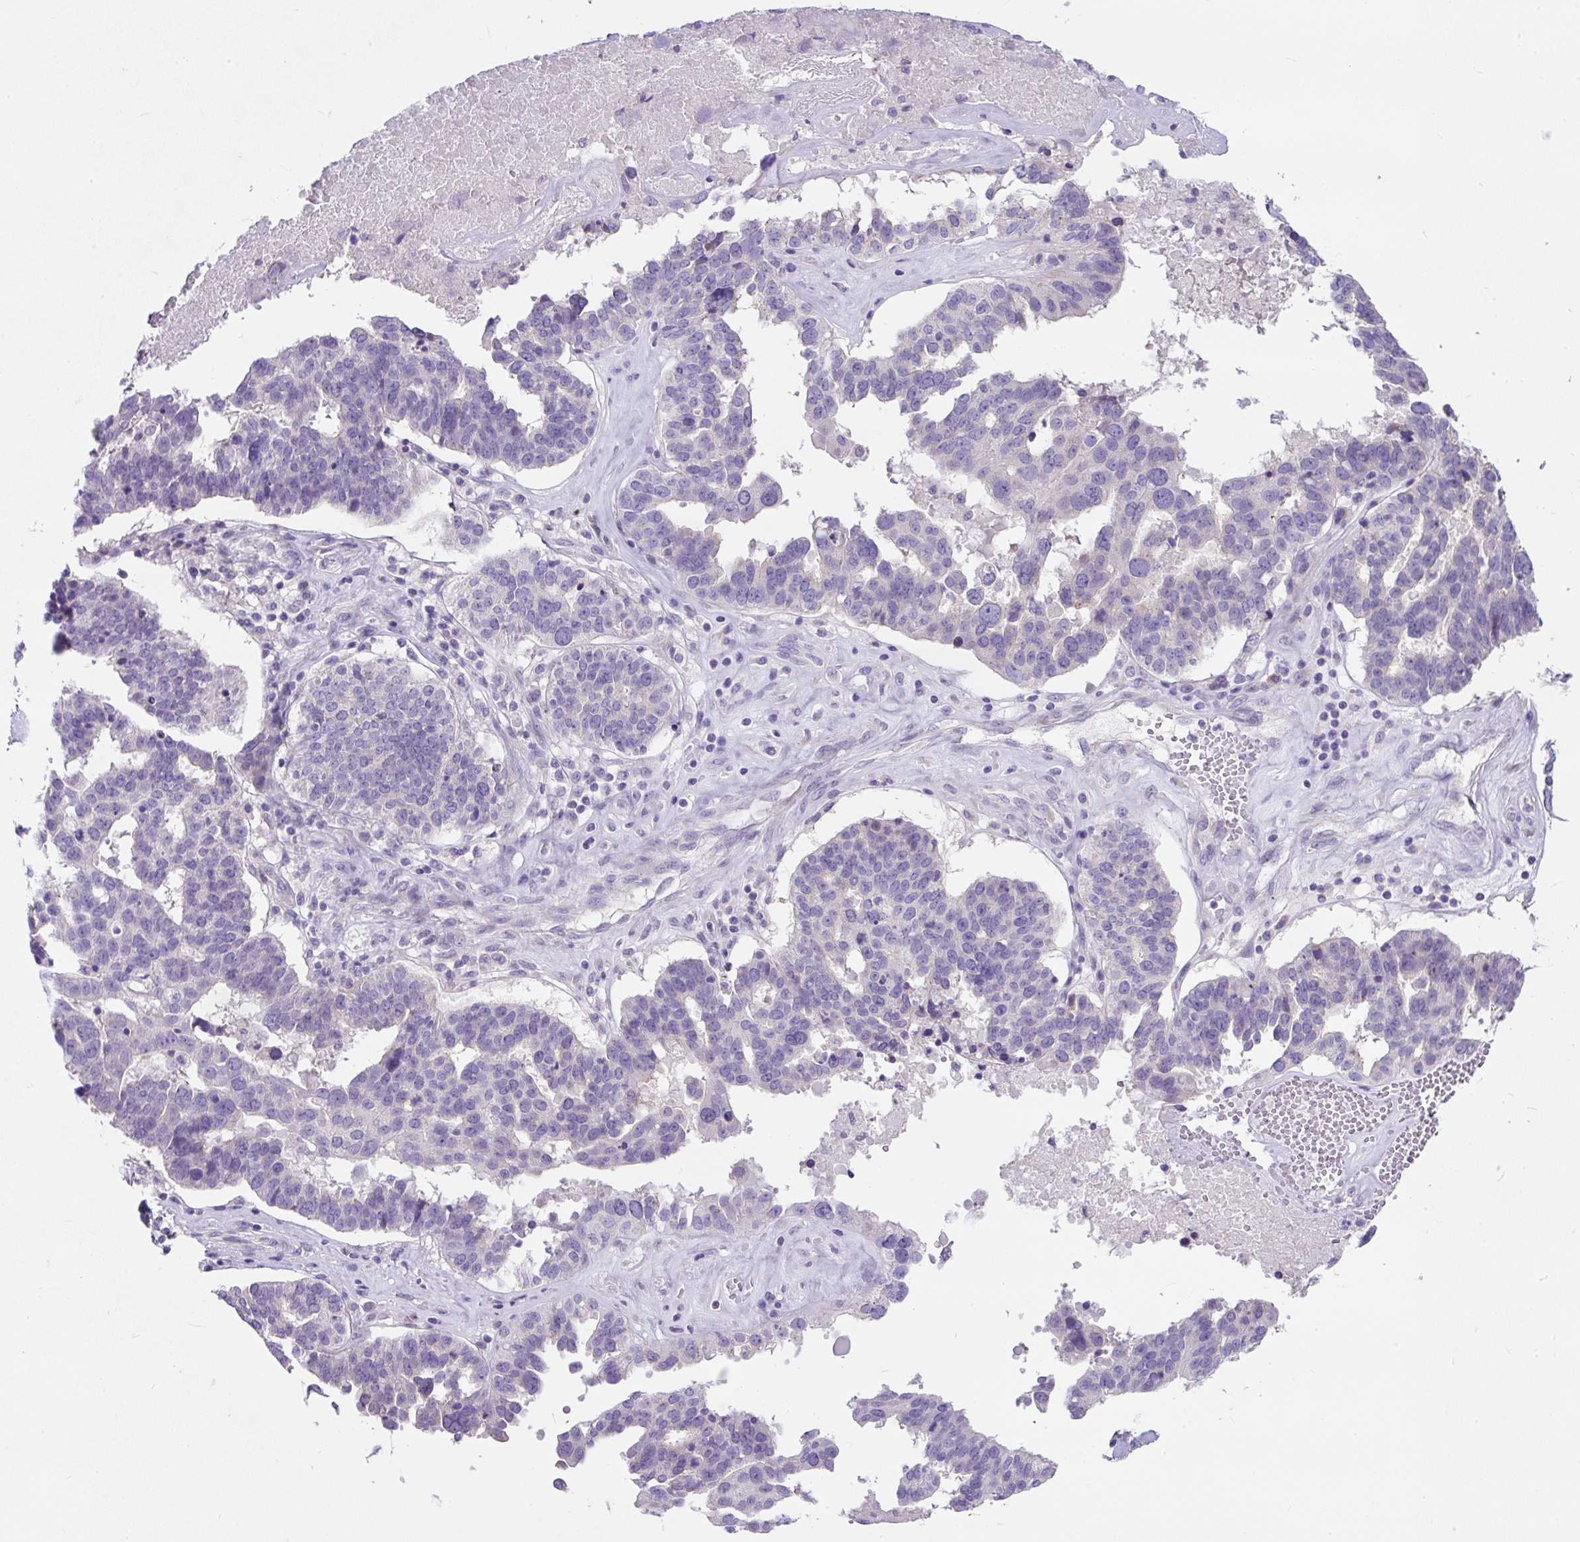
{"staining": {"intensity": "negative", "quantity": "none", "location": "none"}, "tissue": "ovarian cancer", "cell_type": "Tumor cells", "image_type": "cancer", "snomed": [{"axis": "morphology", "description": "Cystadenocarcinoma, serous, NOS"}, {"axis": "topography", "description": "Ovary"}], "caption": "The photomicrograph exhibits no significant staining in tumor cells of serous cystadenocarcinoma (ovarian).", "gene": "SUSD5", "patient": {"sex": "female", "age": 59}}